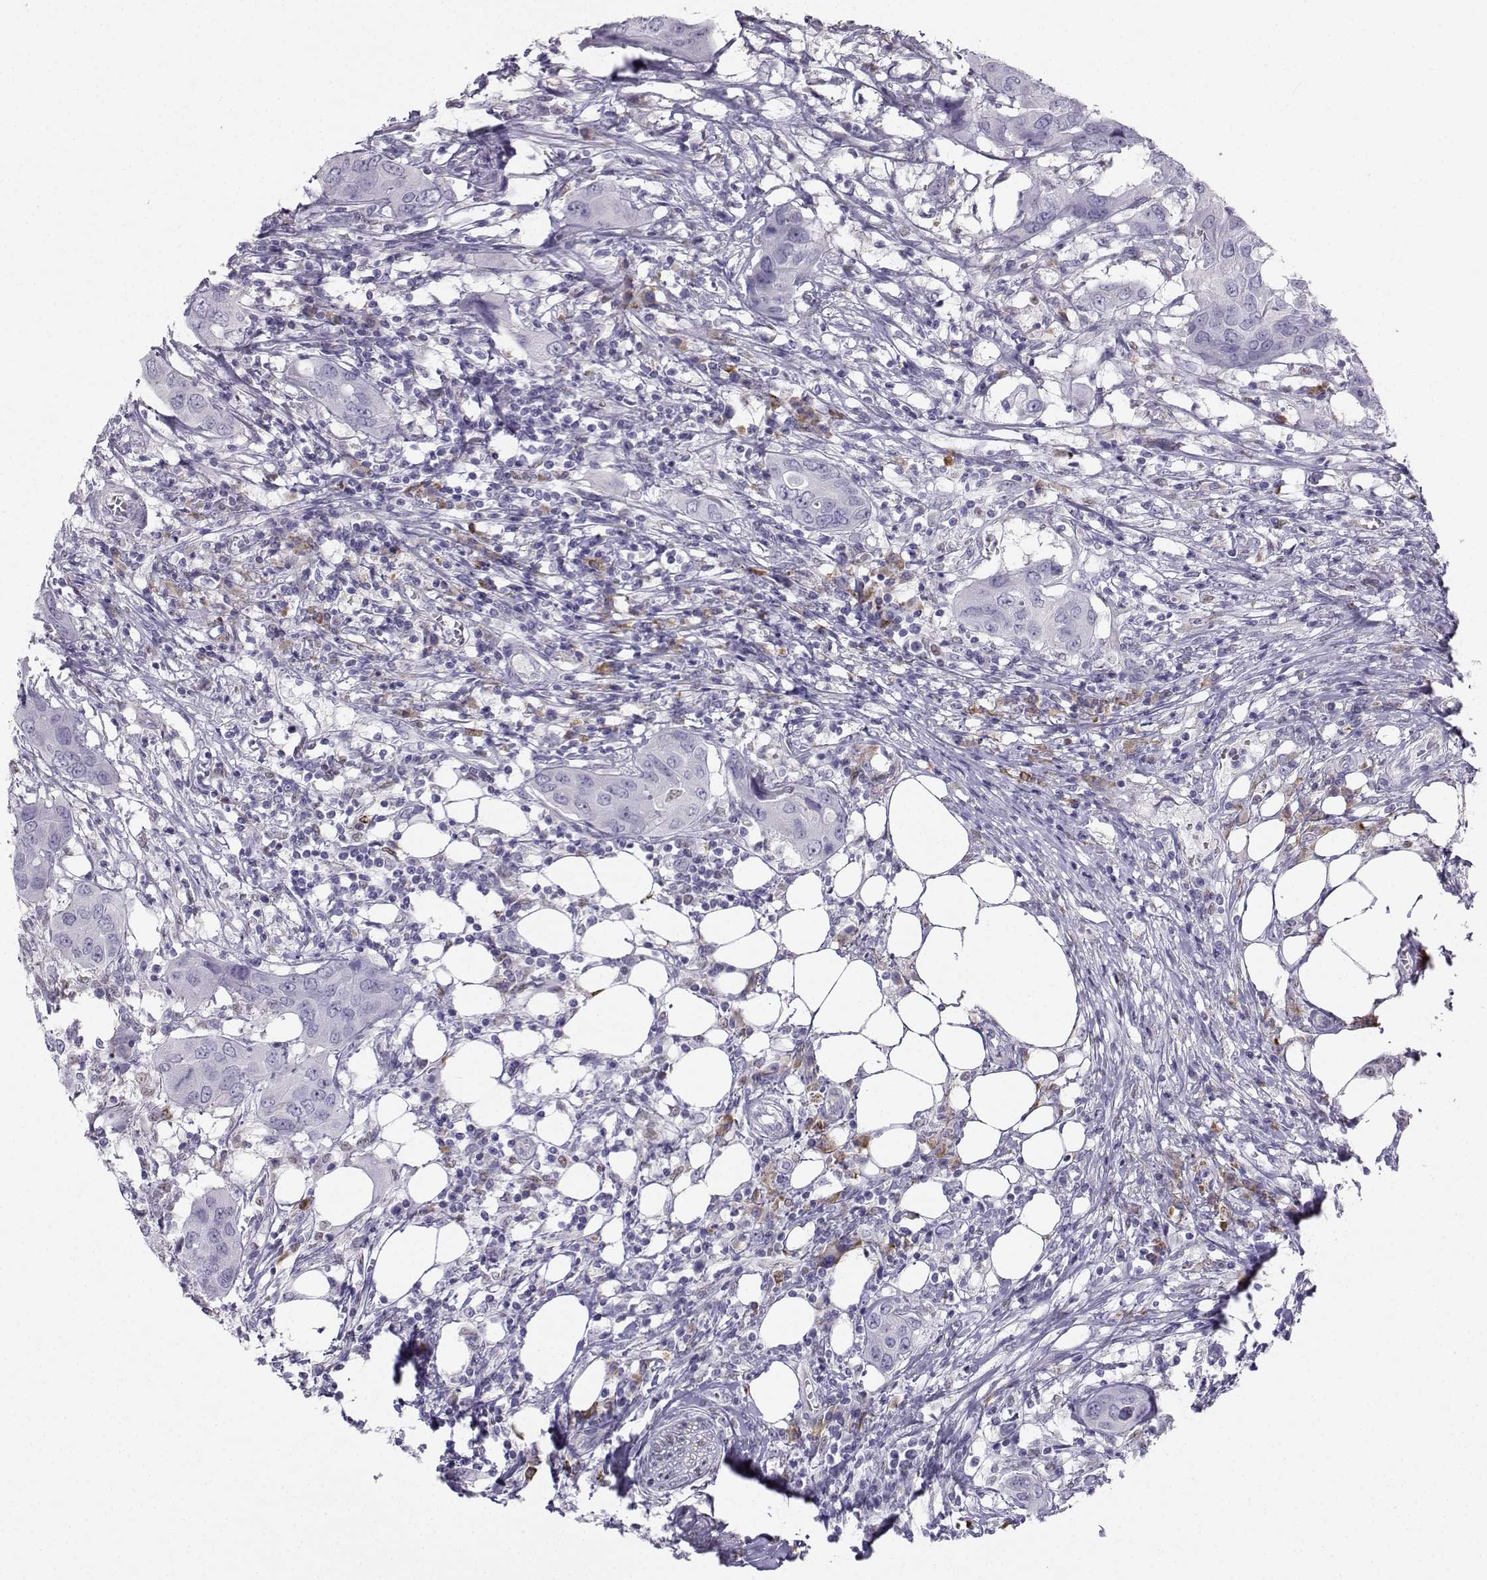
{"staining": {"intensity": "negative", "quantity": "none", "location": "none"}, "tissue": "urothelial cancer", "cell_type": "Tumor cells", "image_type": "cancer", "snomed": [{"axis": "morphology", "description": "Urothelial carcinoma, NOS"}, {"axis": "morphology", "description": "Urothelial carcinoma, High grade"}, {"axis": "topography", "description": "Urinary bladder"}], "caption": "DAB (3,3'-diaminobenzidine) immunohistochemical staining of human urothelial carcinoma (high-grade) shows no significant positivity in tumor cells.", "gene": "DCLK3", "patient": {"sex": "male", "age": 63}}